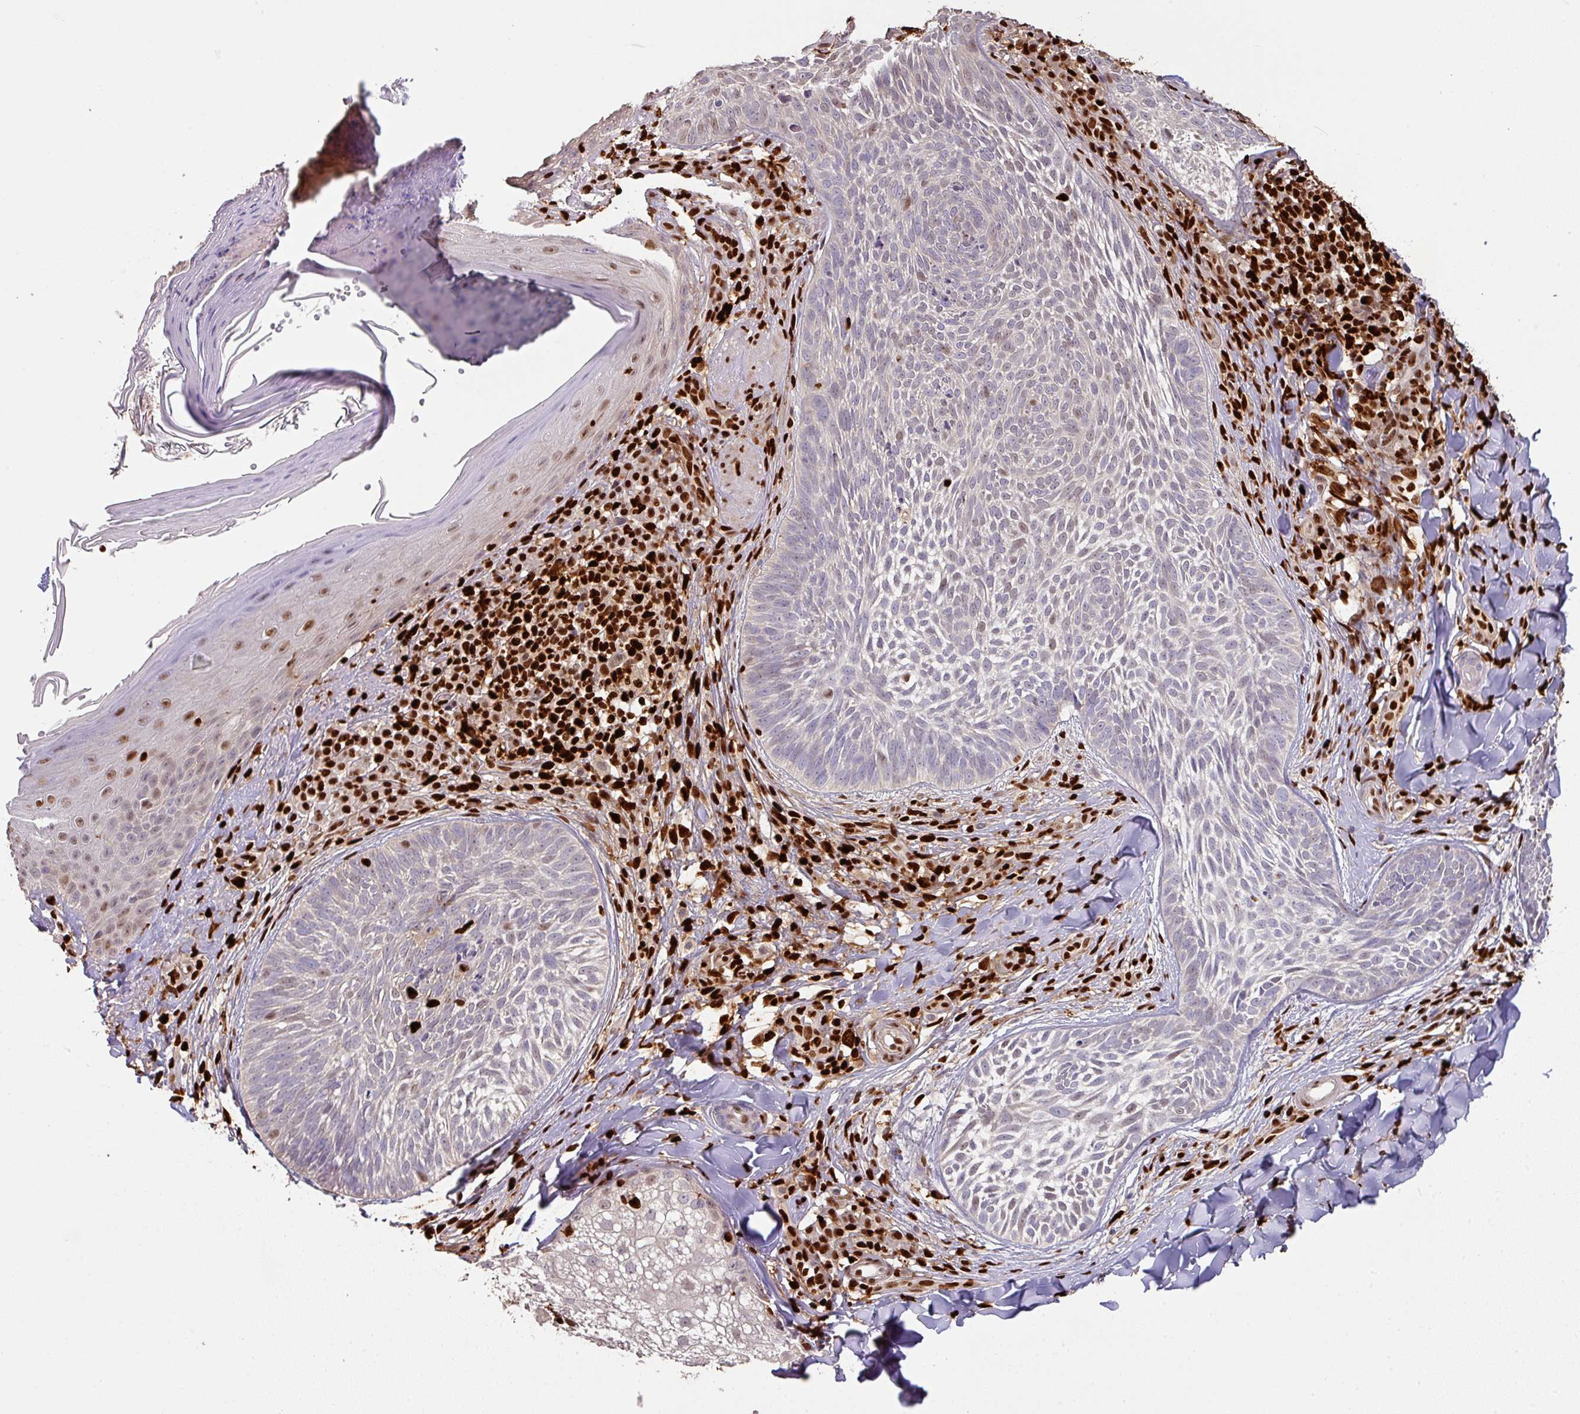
{"staining": {"intensity": "negative", "quantity": "none", "location": "none"}, "tissue": "skin cancer", "cell_type": "Tumor cells", "image_type": "cancer", "snomed": [{"axis": "morphology", "description": "Basal cell carcinoma"}, {"axis": "topography", "description": "Skin"}], "caption": "Immunohistochemistry of human skin basal cell carcinoma demonstrates no positivity in tumor cells.", "gene": "SAMHD1", "patient": {"sex": "female", "age": 61}}